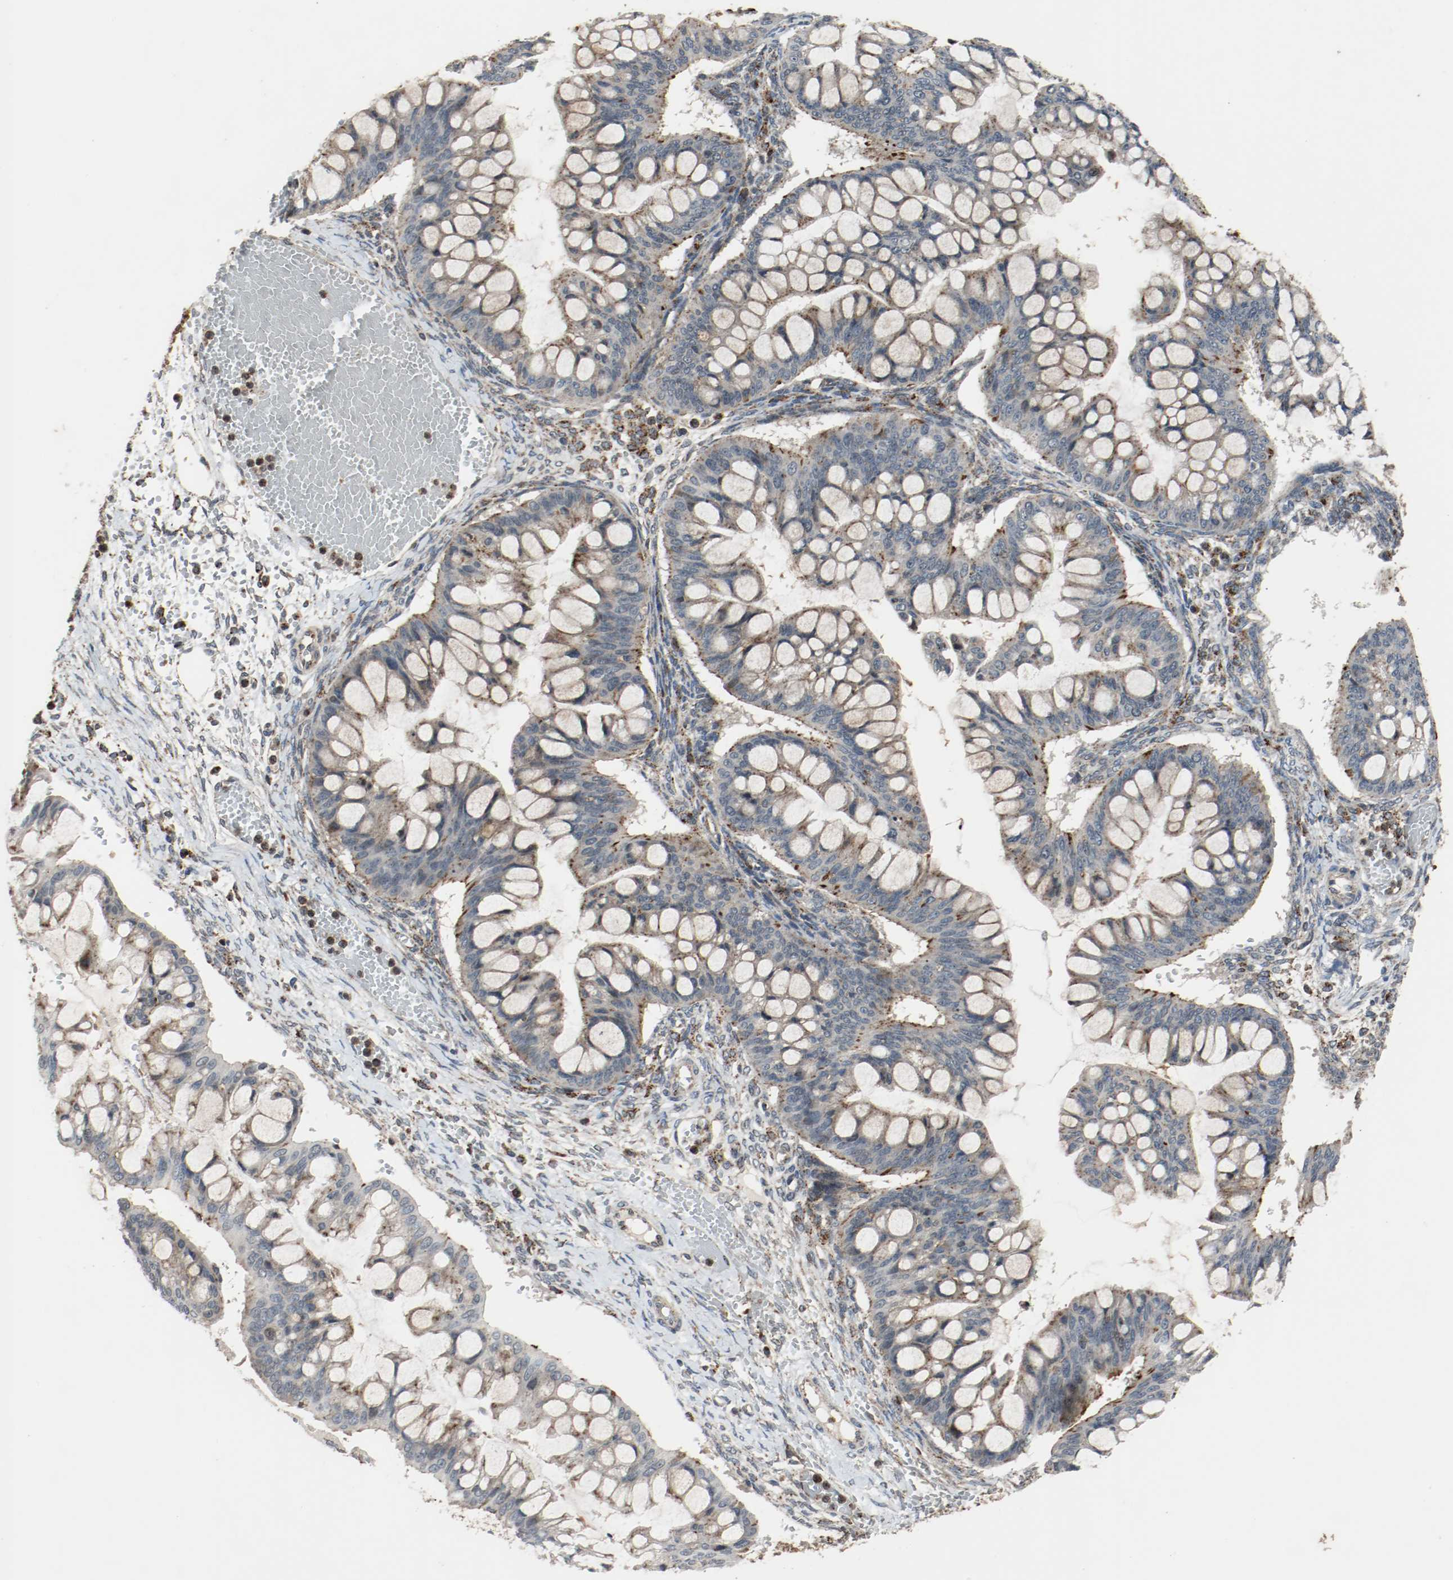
{"staining": {"intensity": "moderate", "quantity": ">75%", "location": "cytoplasmic/membranous"}, "tissue": "ovarian cancer", "cell_type": "Tumor cells", "image_type": "cancer", "snomed": [{"axis": "morphology", "description": "Cystadenocarcinoma, mucinous, NOS"}, {"axis": "topography", "description": "Ovary"}], "caption": "DAB (3,3'-diaminobenzidine) immunohistochemical staining of human mucinous cystadenocarcinoma (ovarian) displays moderate cytoplasmic/membranous protein positivity in about >75% of tumor cells. The protein is shown in brown color, while the nuclei are stained blue.", "gene": "LAMP2", "patient": {"sex": "female", "age": 73}}